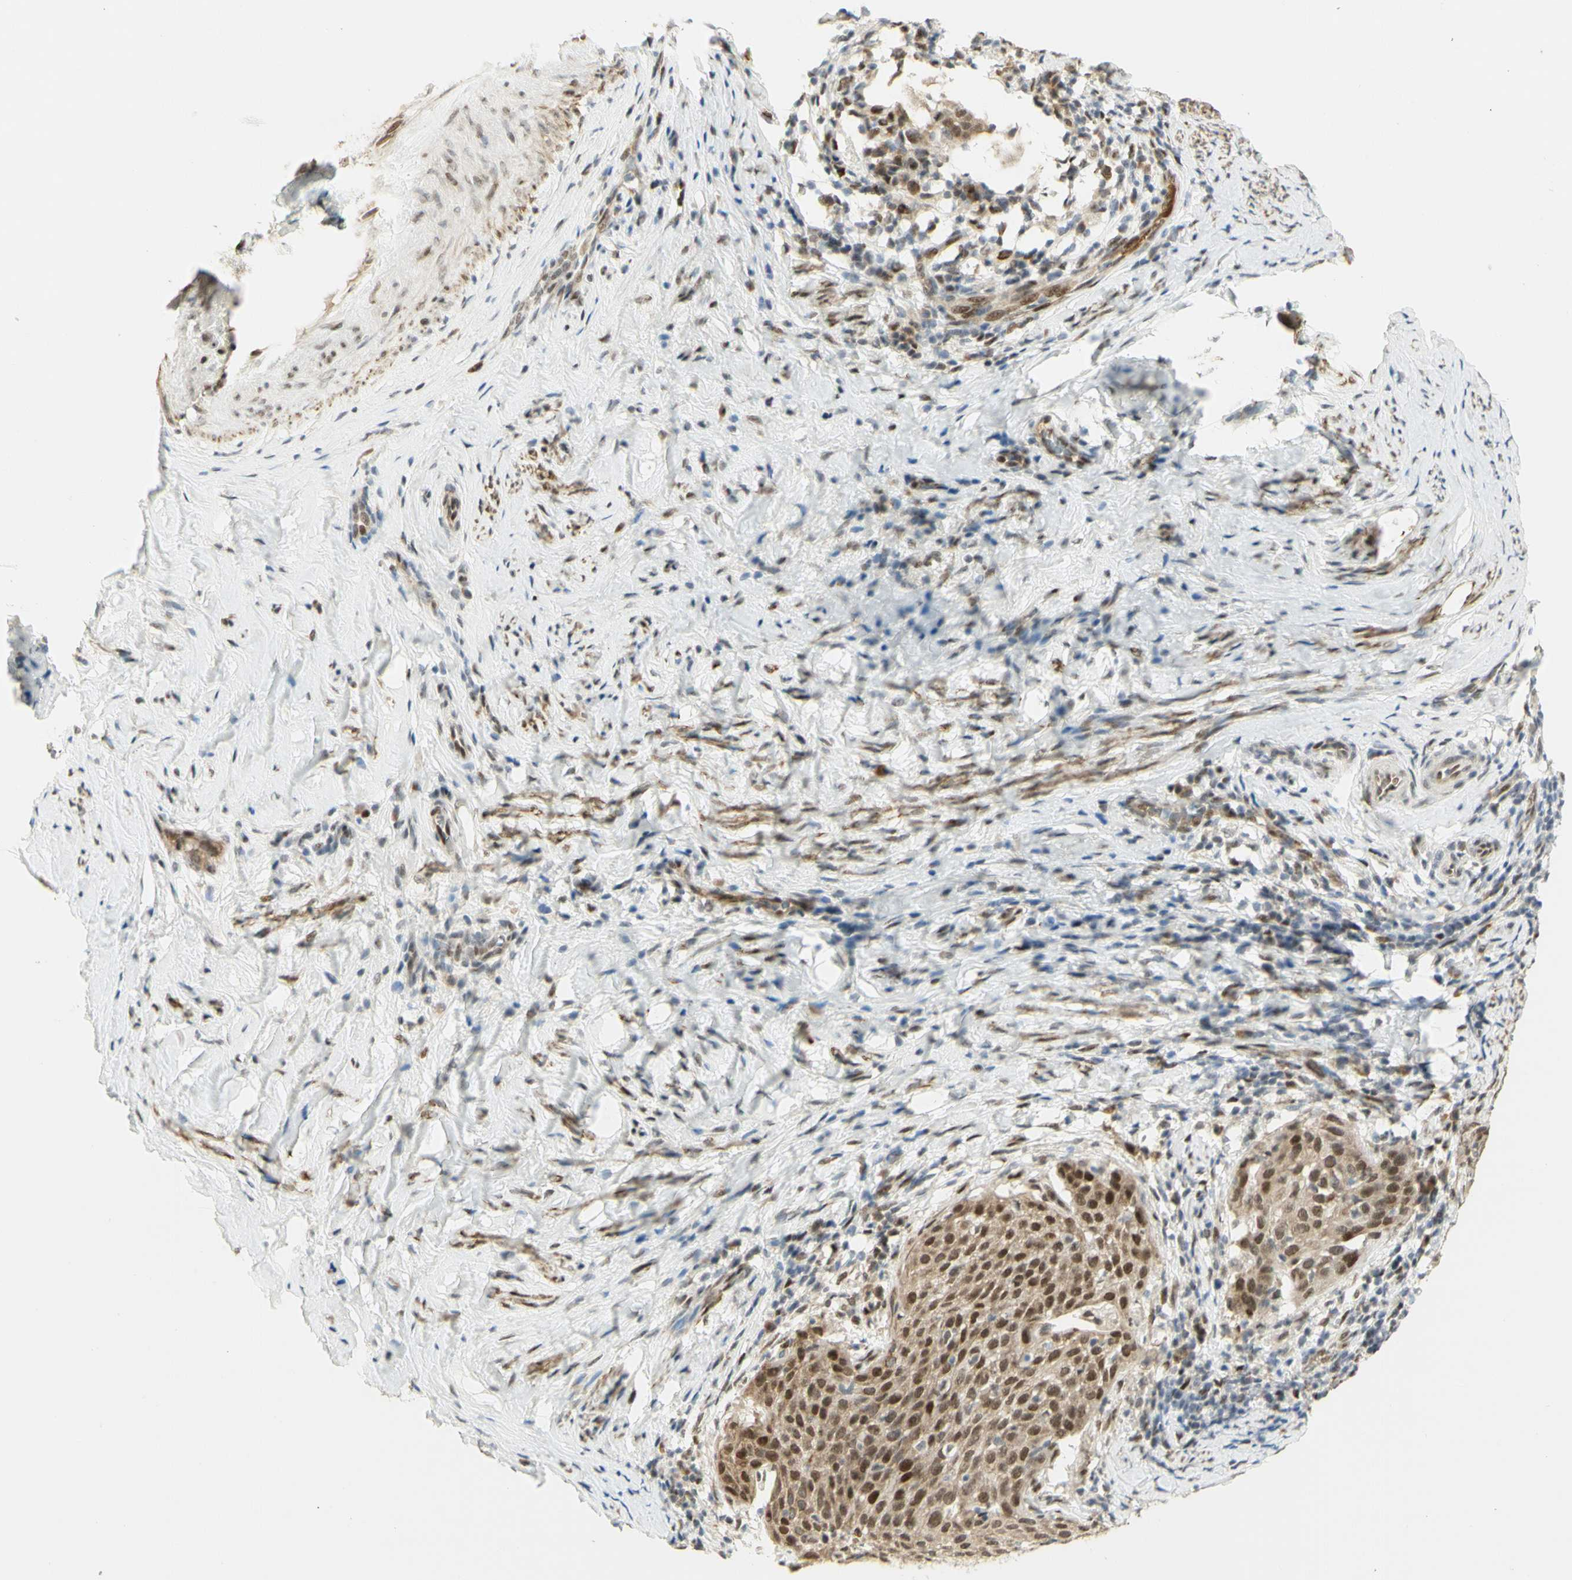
{"staining": {"intensity": "moderate", "quantity": ">75%", "location": "cytoplasmic/membranous,nuclear"}, "tissue": "cervical cancer", "cell_type": "Tumor cells", "image_type": "cancer", "snomed": [{"axis": "morphology", "description": "Squamous cell carcinoma, NOS"}, {"axis": "topography", "description": "Cervix"}], "caption": "Protein expression analysis of human cervical squamous cell carcinoma reveals moderate cytoplasmic/membranous and nuclear staining in about >75% of tumor cells. The protein of interest is stained brown, and the nuclei are stained in blue (DAB (3,3'-diaminobenzidine) IHC with brightfield microscopy, high magnification).", "gene": "DDX1", "patient": {"sex": "female", "age": 51}}